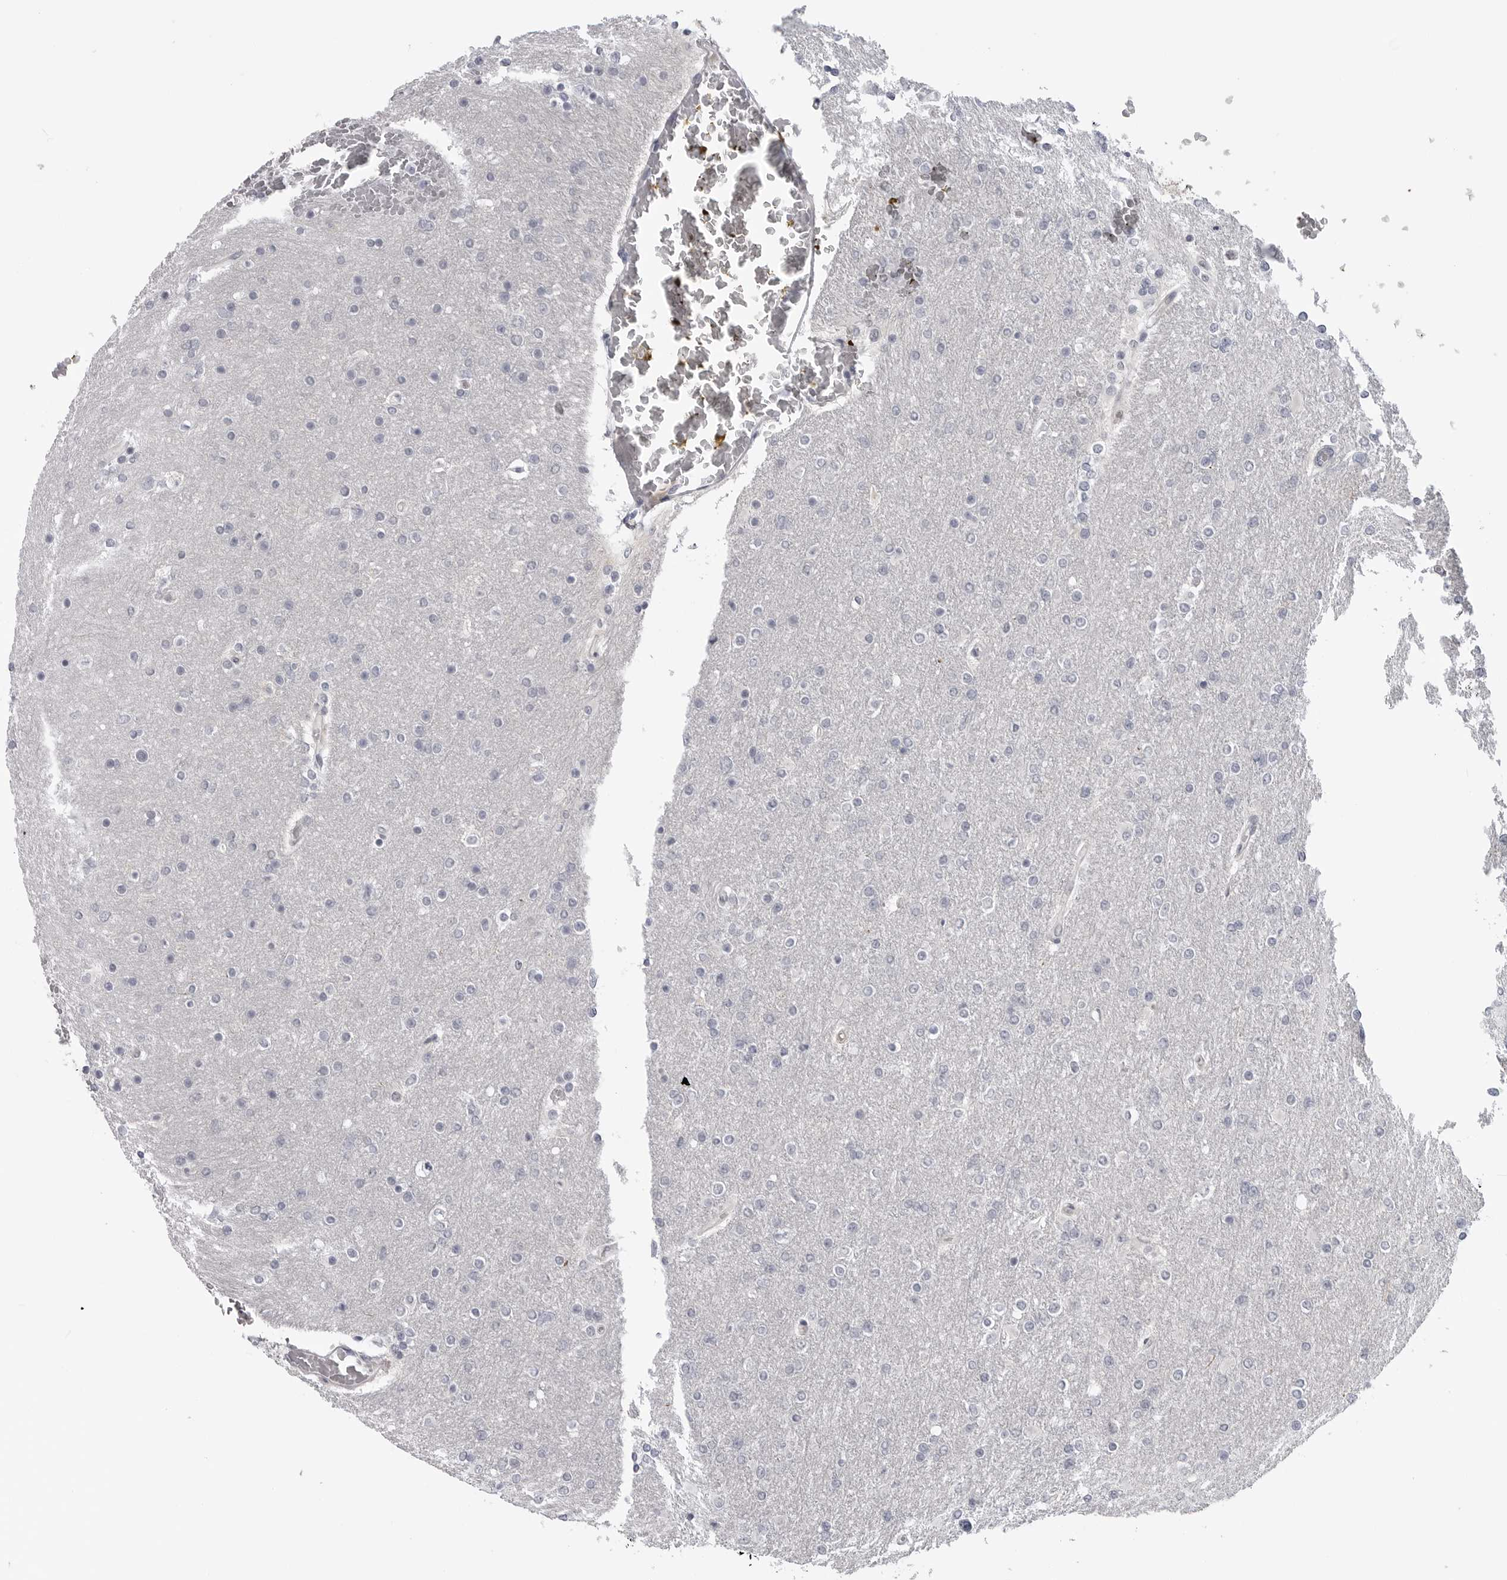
{"staining": {"intensity": "negative", "quantity": "none", "location": "none"}, "tissue": "glioma", "cell_type": "Tumor cells", "image_type": "cancer", "snomed": [{"axis": "morphology", "description": "Glioma, malignant, High grade"}, {"axis": "topography", "description": "Cerebral cortex"}], "caption": "The photomicrograph demonstrates no significant staining in tumor cells of malignant glioma (high-grade).", "gene": "LRRC45", "patient": {"sex": "female", "age": 36}}